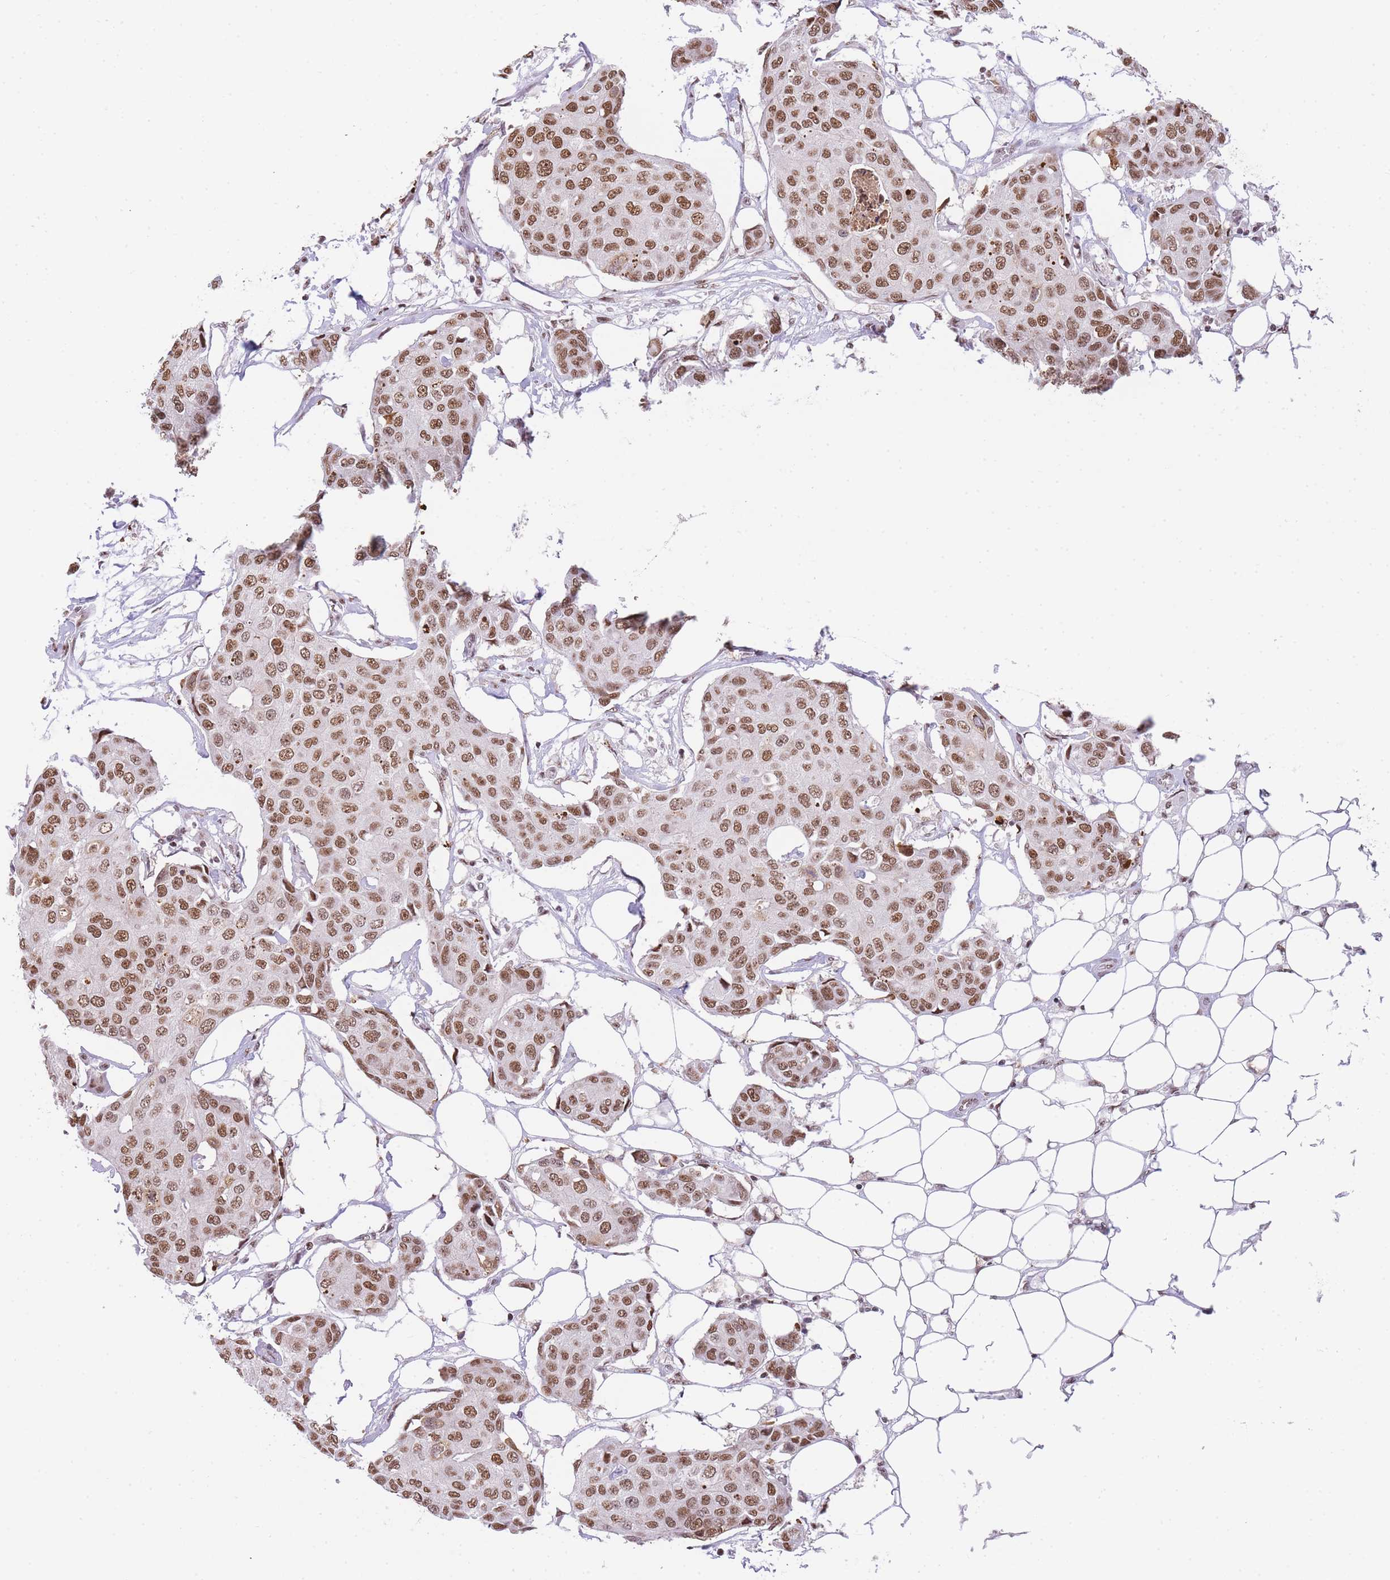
{"staining": {"intensity": "moderate", "quantity": ">75%", "location": "nuclear"}, "tissue": "breast cancer", "cell_type": "Tumor cells", "image_type": "cancer", "snomed": [{"axis": "morphology", "description": "Duct carcinoma"}, {"axis": "topography", "description": "Breast"}, {"axis": "topography", "description": "Lymph node"}], "caption": "This image demonstrates IHC staining of human breast cancer, with medium moderate nuclear expression in approximately >75% of tumor cells.", "gene": "EVC2", "patient": {"sex": "female", "age": 80}}